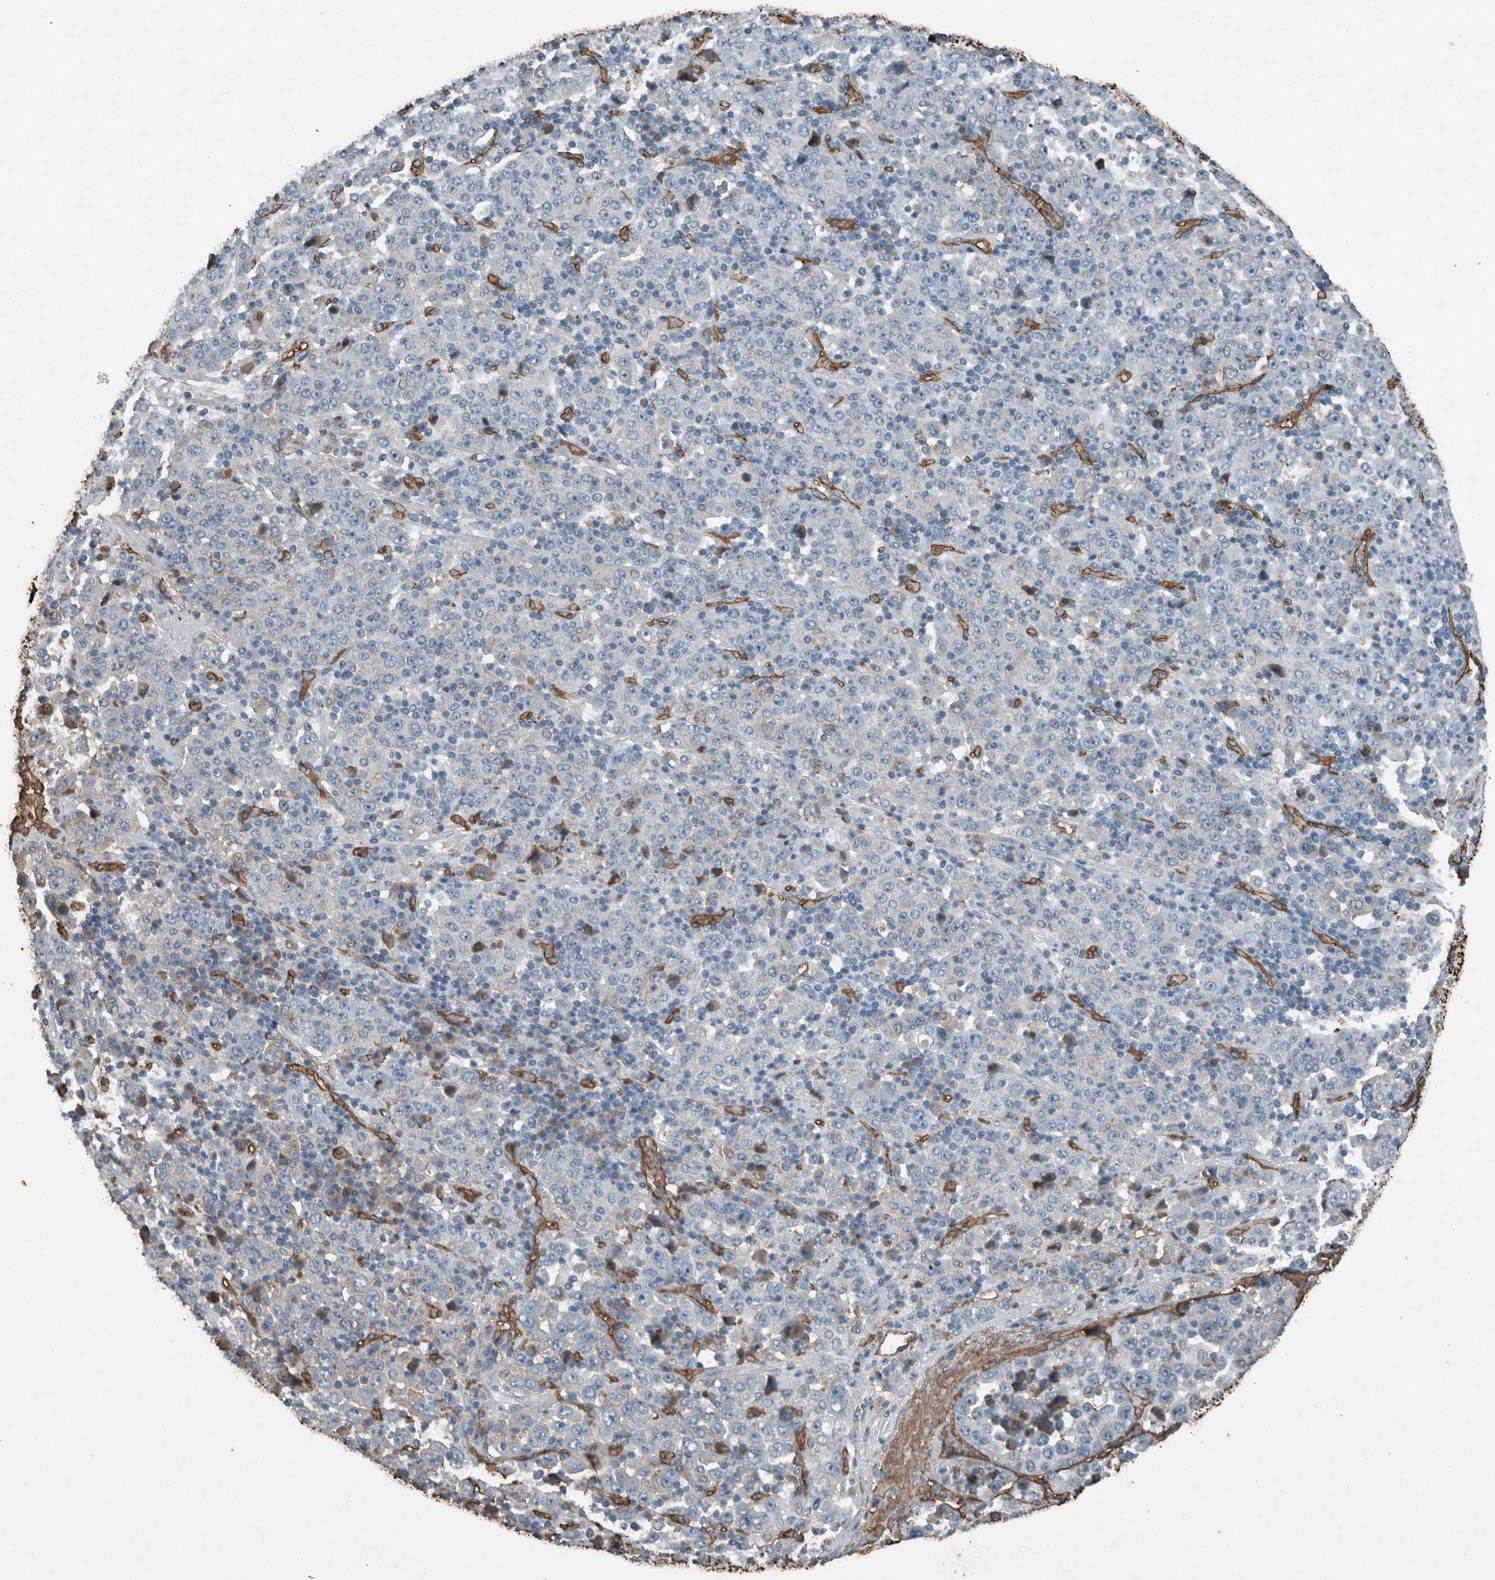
{"staining": {"intensity": "negative", "quantity": "none", "location": "none"}, "tissue": "stomach cancer", "cell_type": "Tumor cells", "image_type": "cancer", "snomed": [{"axis": "morphology", "description": "Normal tissue, NOS"}, {"axis": "morphology", "description": "Adenocarcinoma, NOS"}, {"axis": "topography", "description": "Stomach, upper"}, {"axis": "topography", "description": "Stomach"}], "caption": "Photomicrograph shows no significant protein positivity in tumor cells of stomach adenocarcinoma.", "gene": "LBP", "patient": {"sex": "male", "age": 59}}